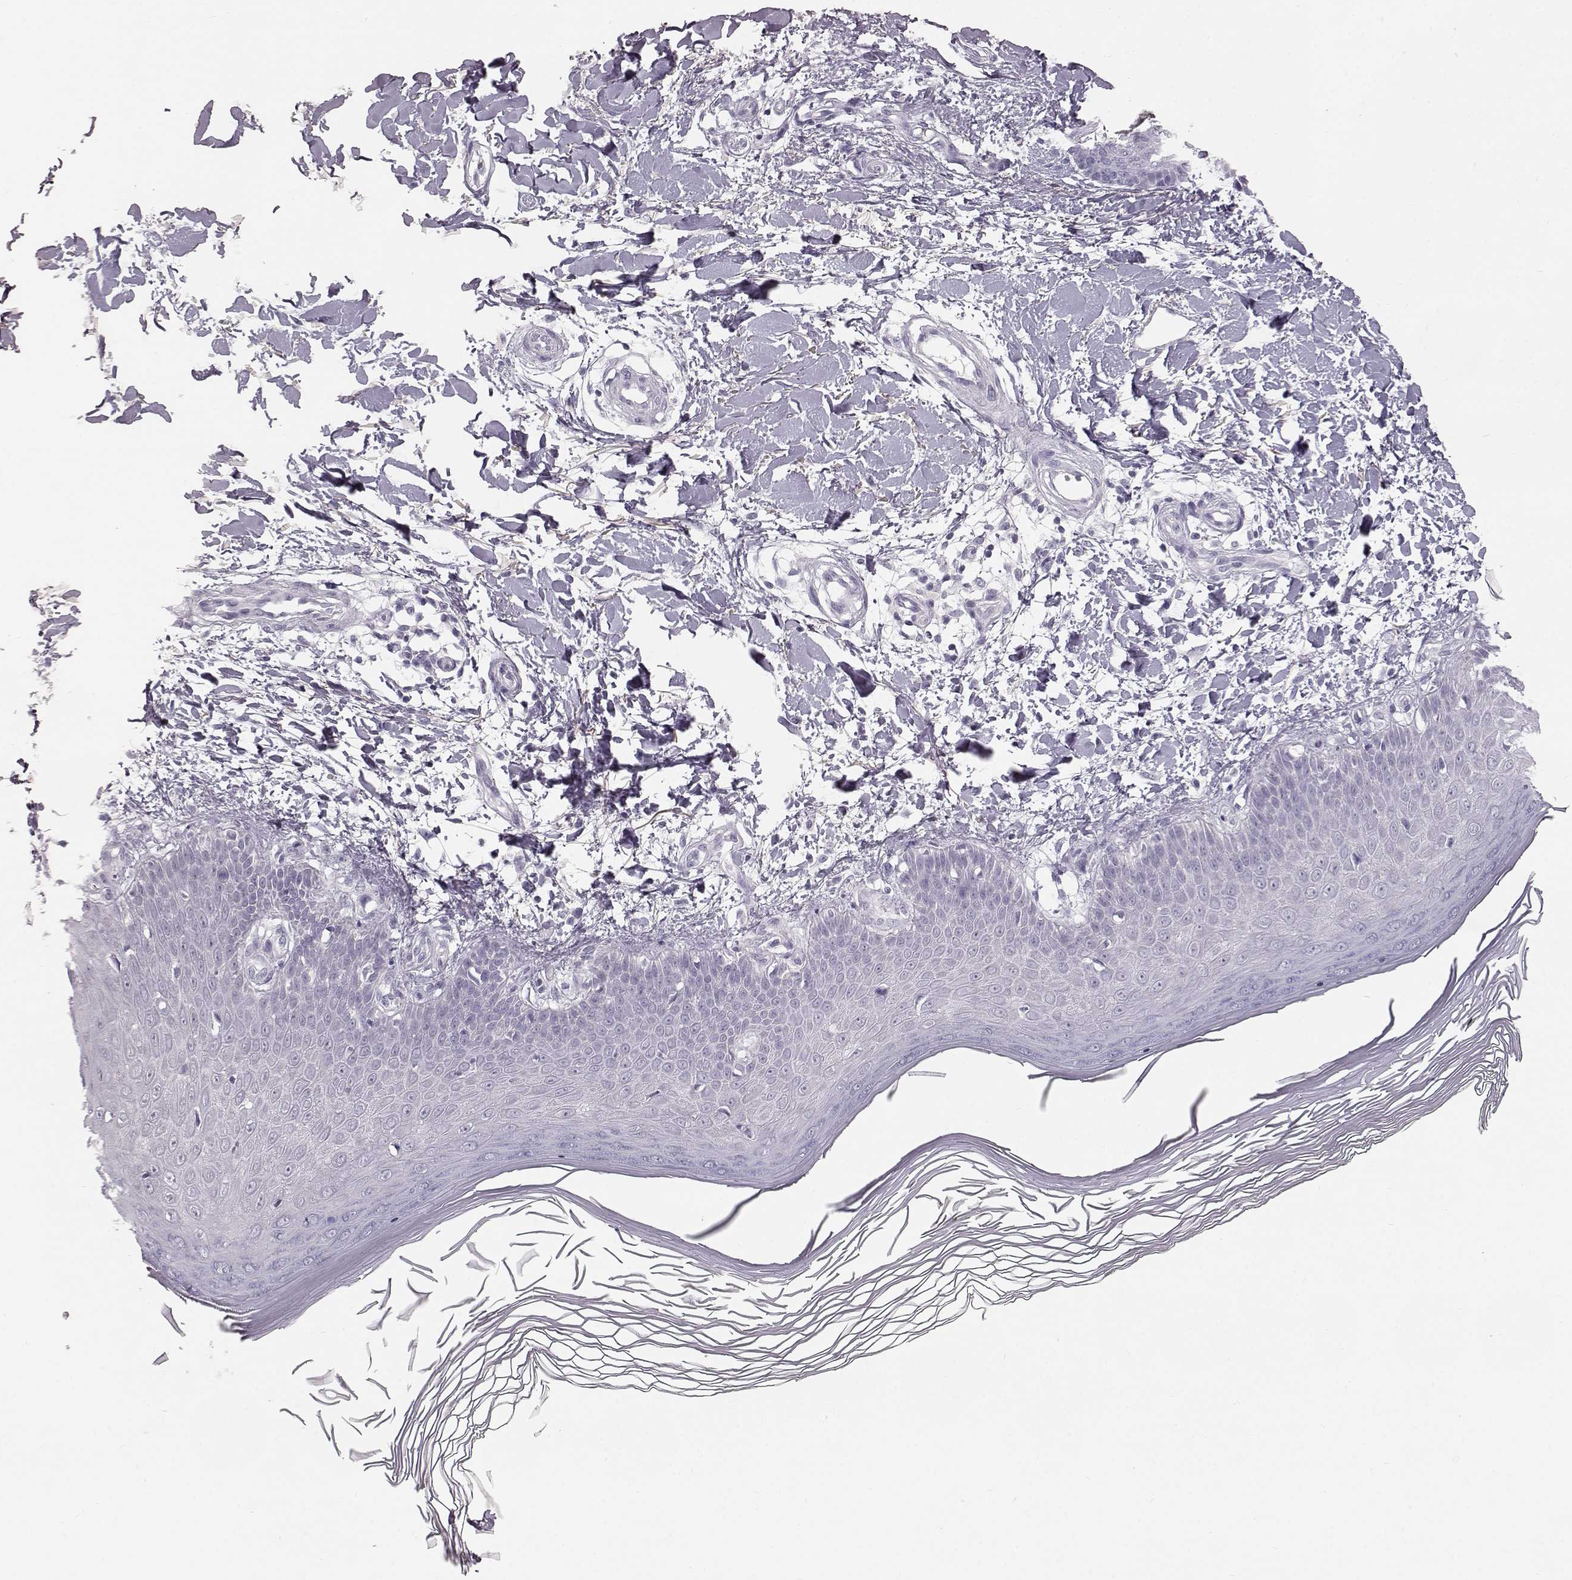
{"staining": {"intensity": "negative", "quantity": "none", "location": "none"}, "tissue": "skin", "cell_type": "Fibroblasts", "image_type": "normal", "snomed": [{"axis": "morphology", "description": "Normal tissue, NOS"}, {"axis": "topography", "description": "Skin"}], "caption": "This is a image of immunohistochemistry (IHC) staining of unremarkable skin, which shows no expression in fibroblasts.", "gene": "KRTAP16", "patient": {"sex": "female", "age": 62}}